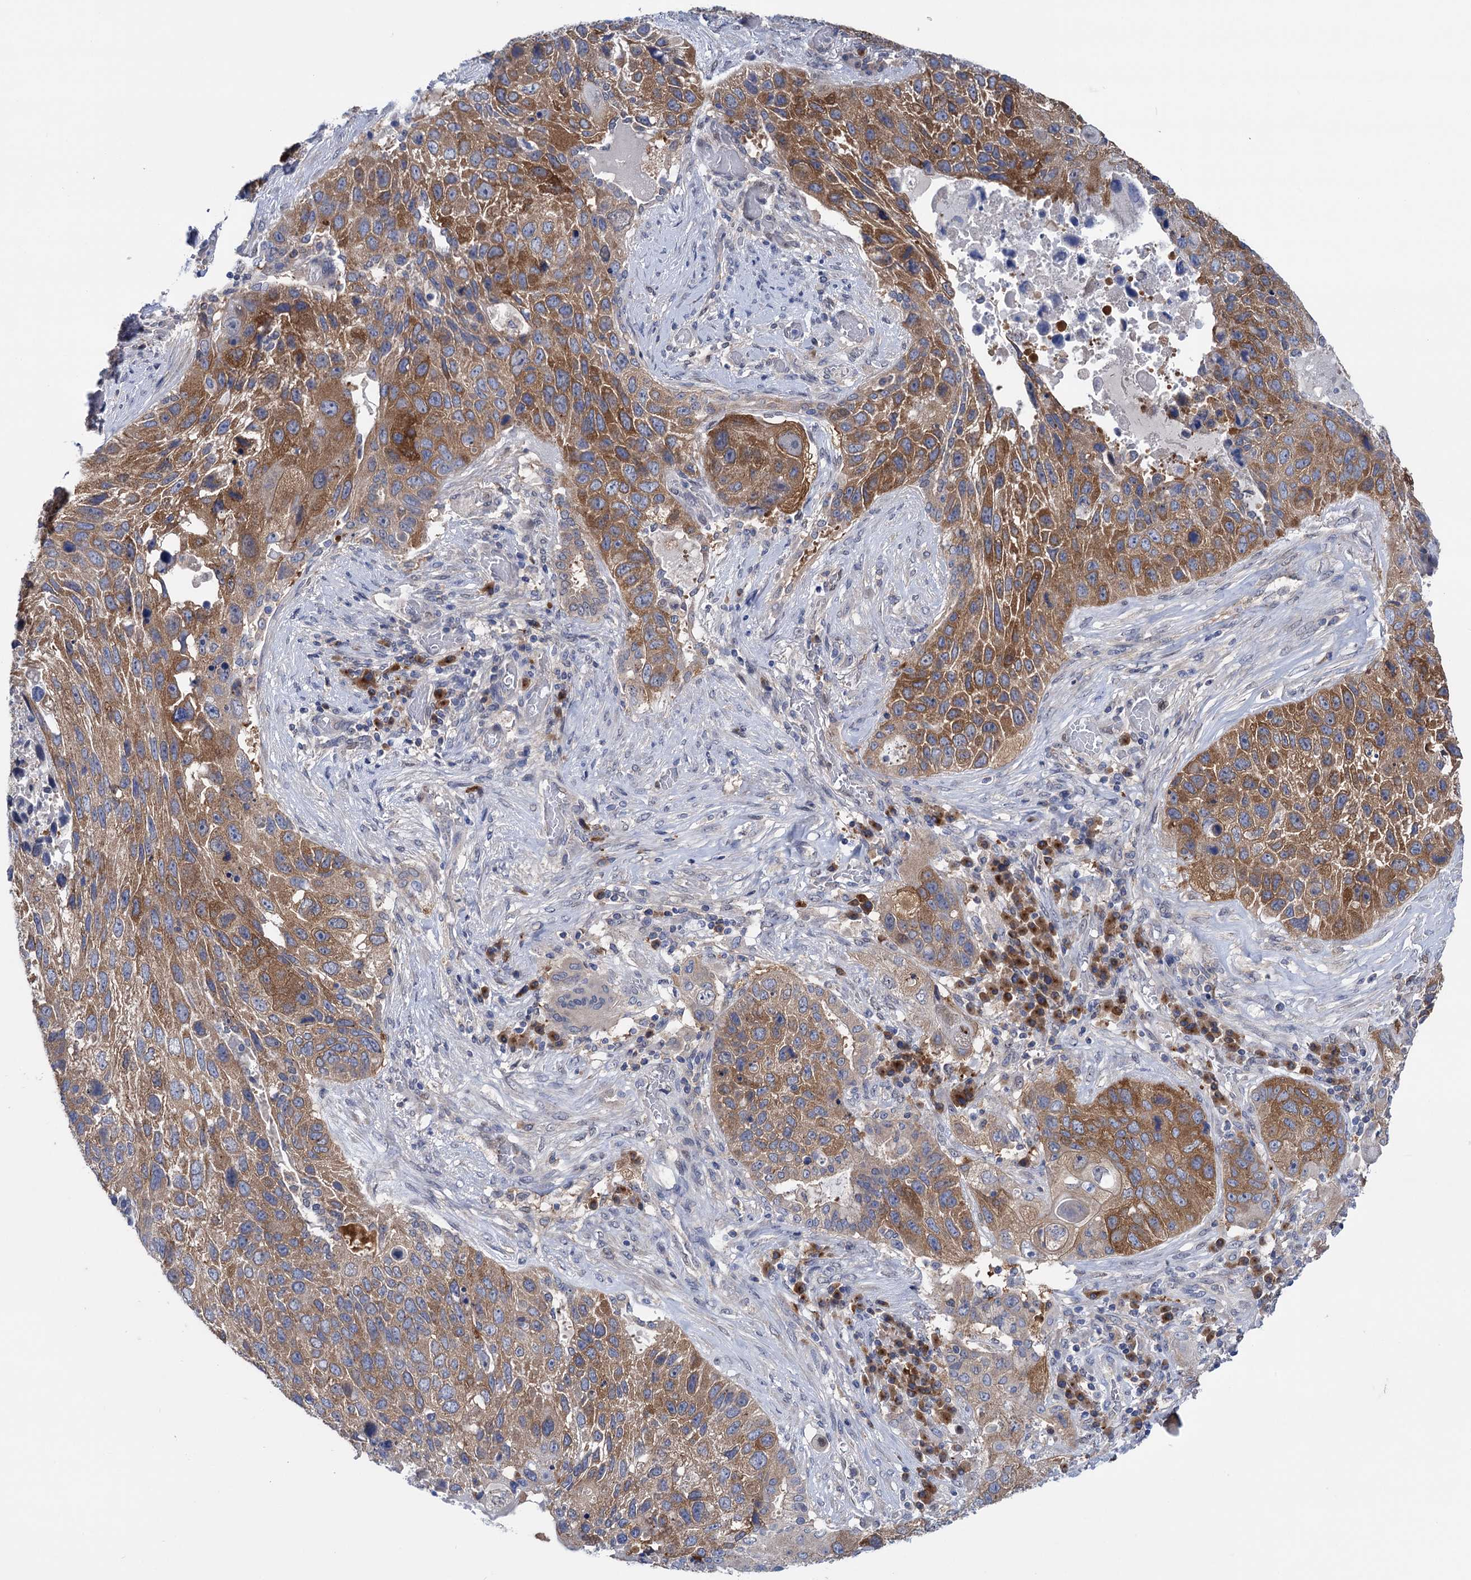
{"staining": {"intensity": "moderate", "quantity": ">75%", "location": "cytoplasmic/membranous"}, "tissue": "lung cancer", "cell_type": "Tumor cells", "image_type": "cancer", "snomed": [{"axis": "morphology", "description": "Squamous cell carcinoma, NOS"}, {"axis": "topography", "description": "Lung"}], "caption": "Immunohistochemistry (IHC) photomicrograph of squamous cell carcinoma (lung) stained for a protein (brown), which reveals medium levels of moderate cytoplasmic/membranous positivity in about >75% of tumor cells.", "gene": "ZNRD2", "patient": {"sex": "male", "age": 61}}